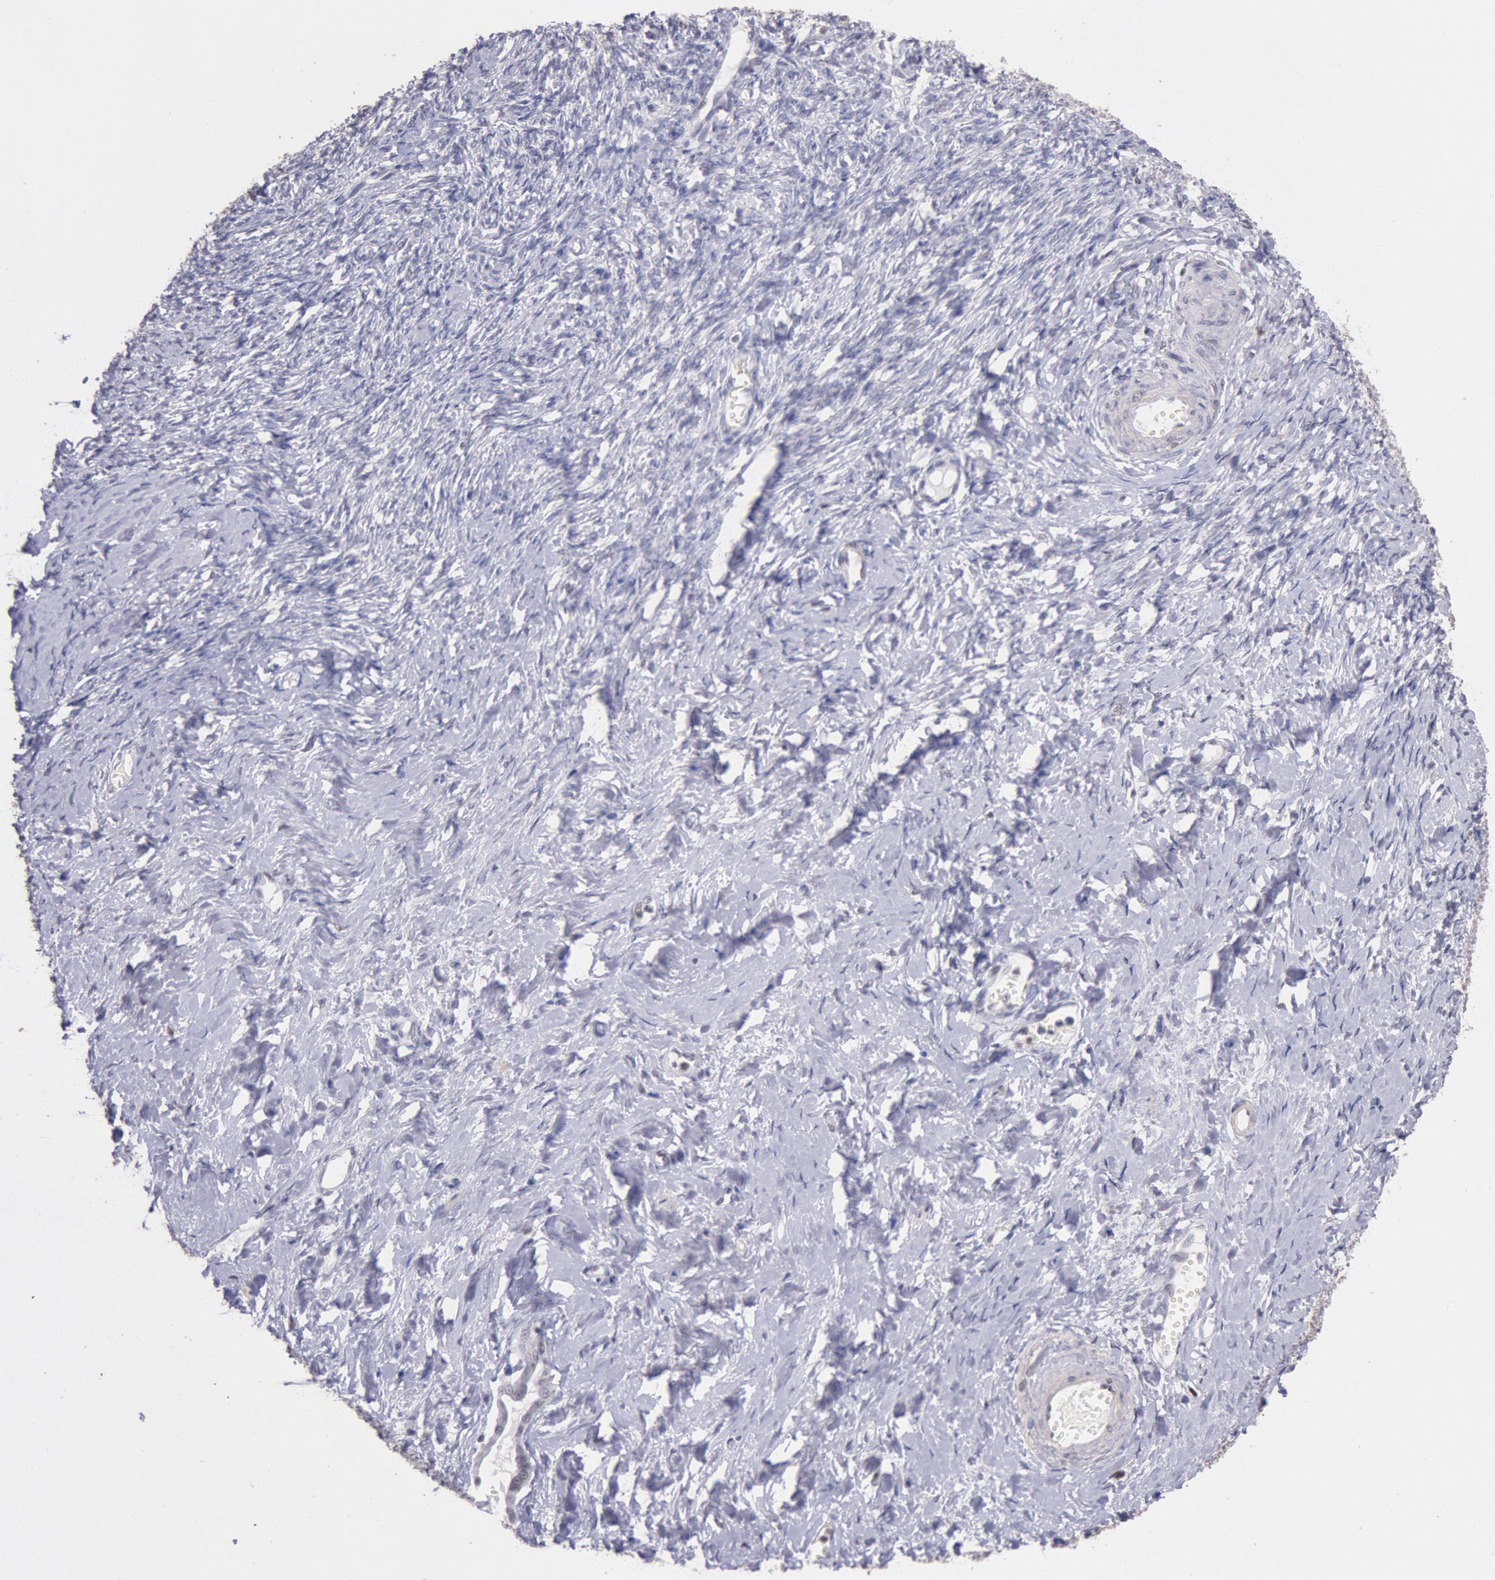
{"staining": {"intensity": "negative", "quantity": "none", "location": "none"}, "tissue": "ovarian cancer", "cell_type": "Tumor cells", "image_type": "cancer", "snomed": [{"axis": "morphology", "description": "Normal tissue, NOS"}, {"axis": "morphology", "description": "Cystadenocarcinoma, serous, NOS"}, {"axis": "topography", "description": "Ovary"}], "caption": "The micrograph demonstrates no staining of tumor cells in serous cystadenocarcinoma (ovarian).", "gene": "MYH7", "patient": {"sex": "female", "age": 62}}